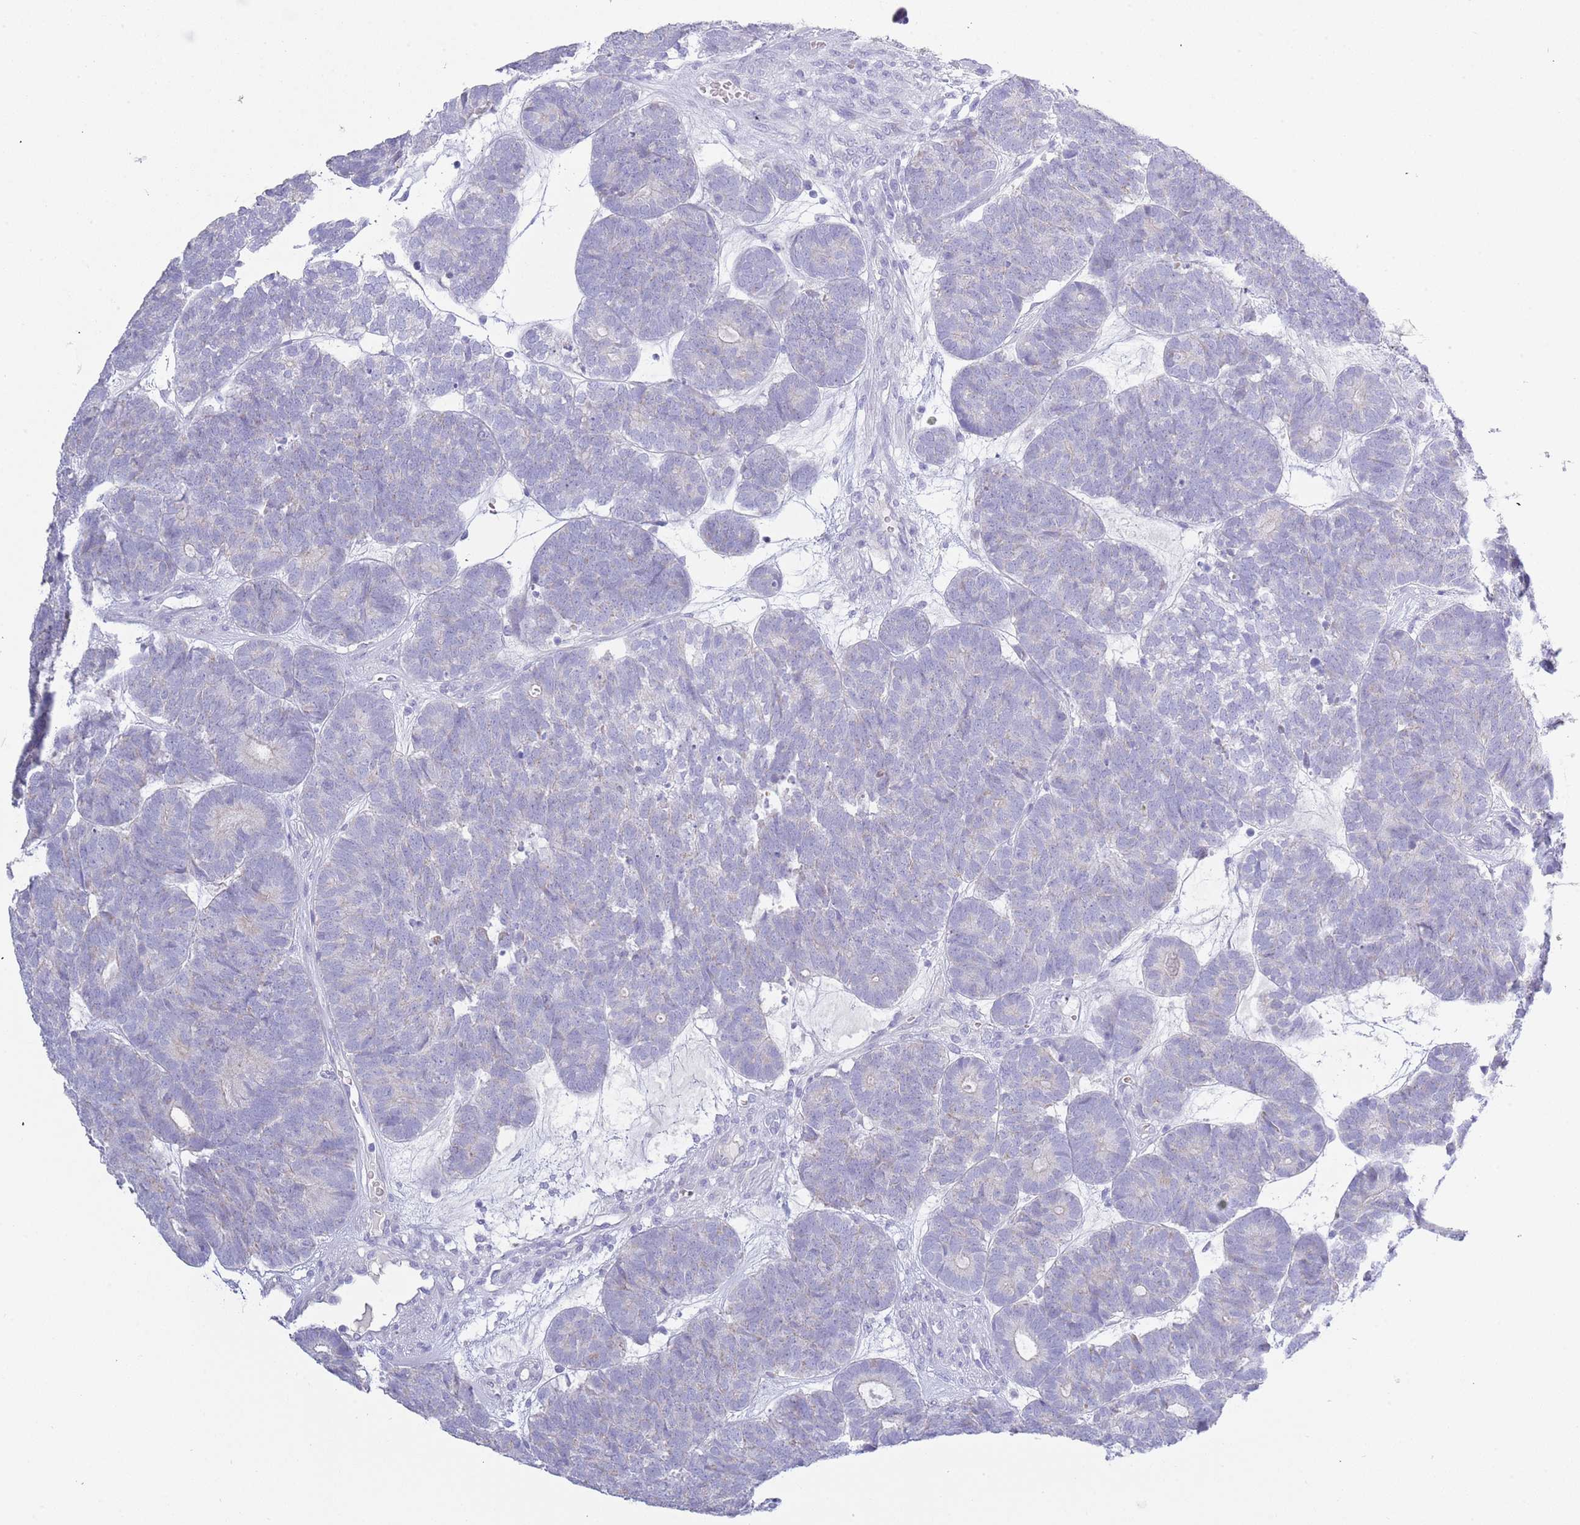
{"staining": {"intensity": "negative", "quantity": "none", "location": "none"}, "tissue": "head and neck cancer", "cell_type": "Tumor cells", "image_type": "cancer", "snomed": [{"axis": "morphology", "description": "Adenocarcinoma, NOS"}, {"axis": "topography", "description": "Head-Neck"}], "caption": "Tumor cells show no significant expression in head and neck adenocarcinoma.", "gene": "ACR", "patient": {"sex": "female", "age": 81}}